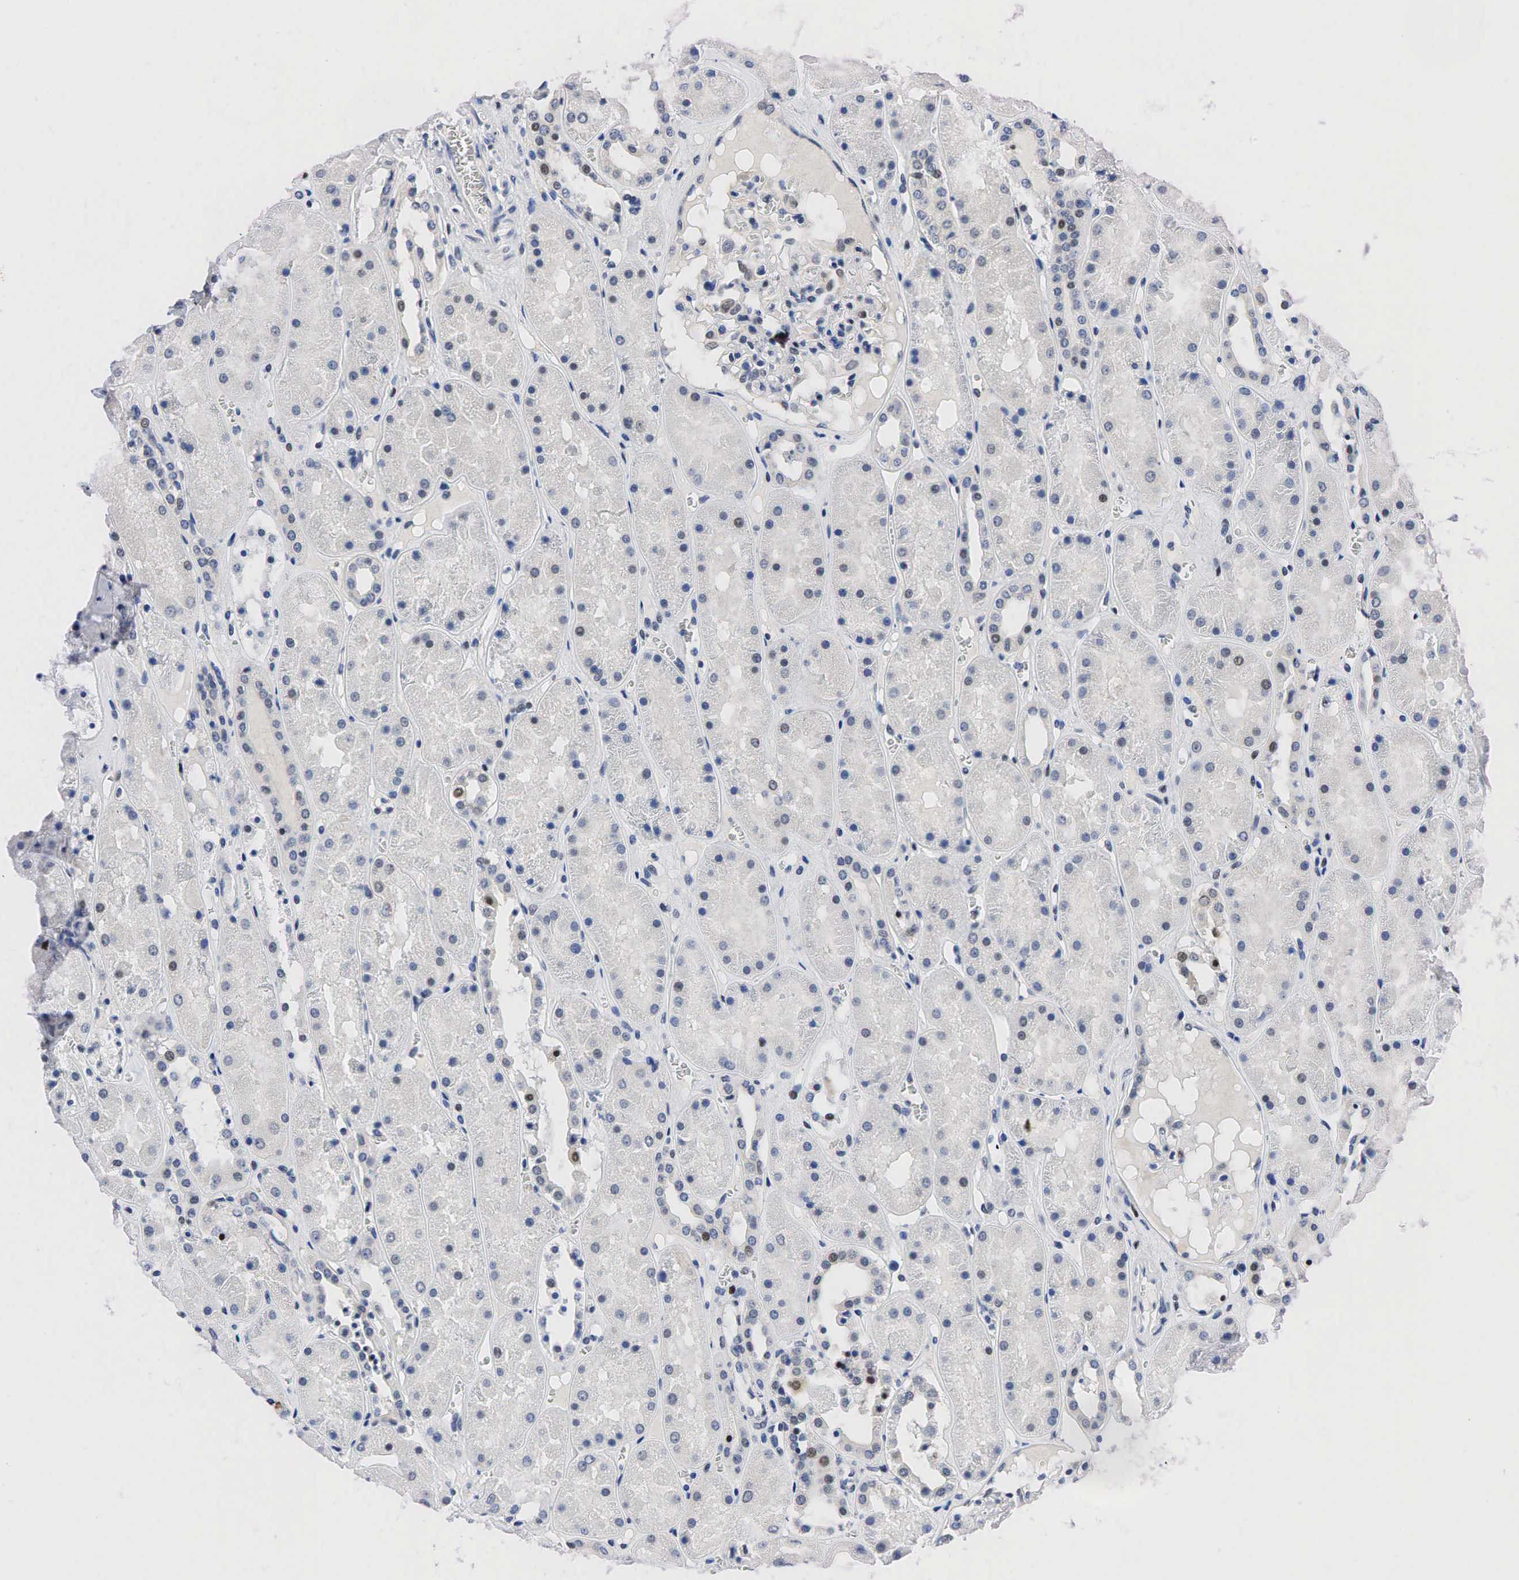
{"staining": {"intensity": "negative", "quantity": "none", "location": "none"}, "tissue": "kidney", "cell_type": "Cells in glomeruli", "image_type": "normal", "snomed": [{"axis": "morphology", "description": "Normal tissue, NOS"}, {"axis": "topography", "description": "Kidney"}], "caption": "Immunohistochemical staining of benign human kidney demonstrates no significant expression in cells in glomeruli.", "gene": "PGR", "patient": {"sex": "male", "age": 36}}